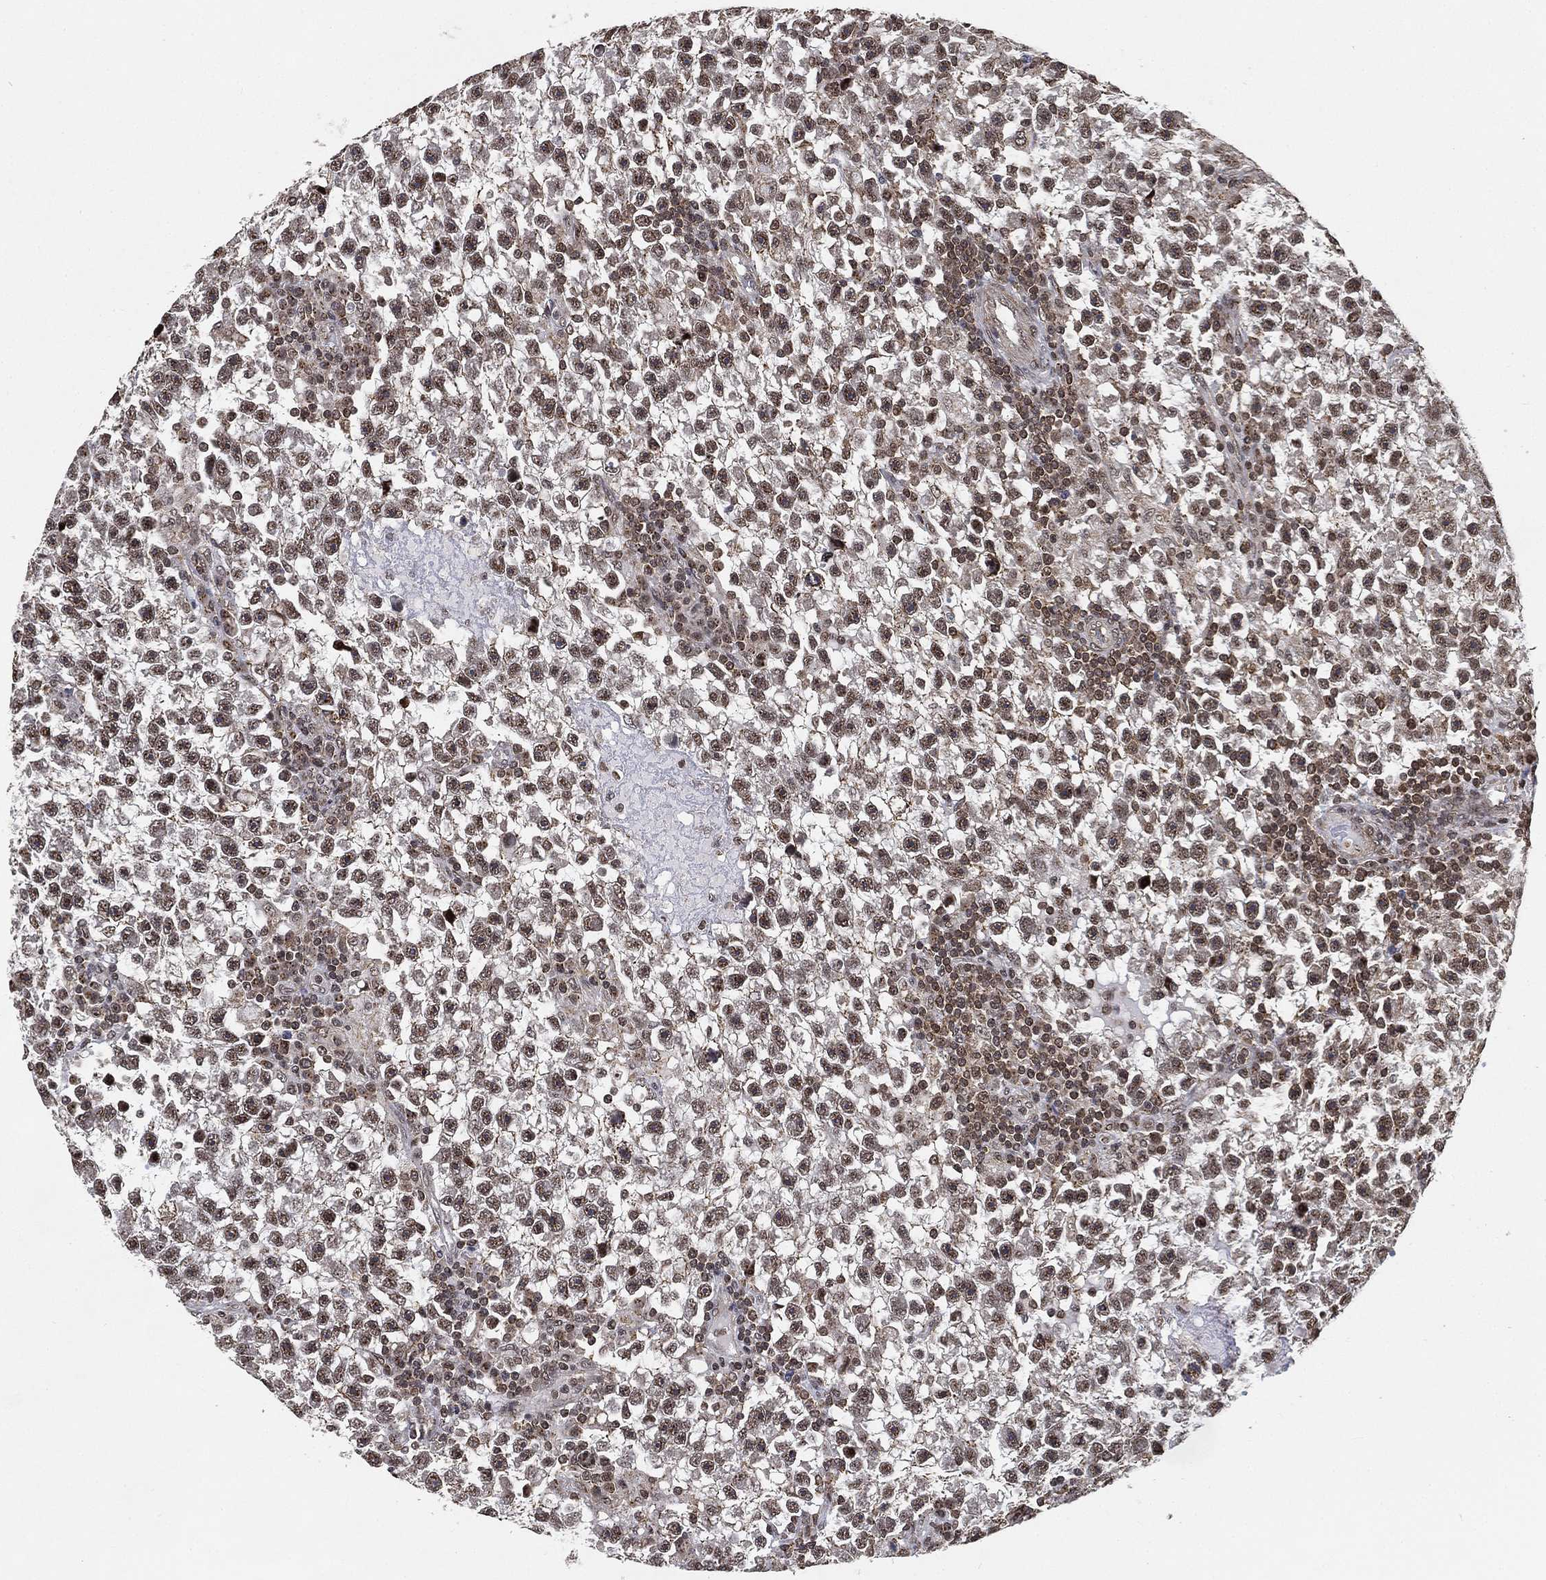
{"staining": {"intensity": "moderate", "quantity": ">75%", "location": "nuclear"}, "tissue": "testis cancer", "cell_type": "Tumor cells", "image_type": "cancer", "snomed": [{"axis": "morphology", "description": "Seminoma, NOS"}, {"axis": "topography", "description": "Testis"}], "caption": "A brown stain highlights moderate nuclear expression of a protein in human testis seminoma tumor cells.", "gene": "RSRC2", "patient": {"sex": "male", "age": 47}}